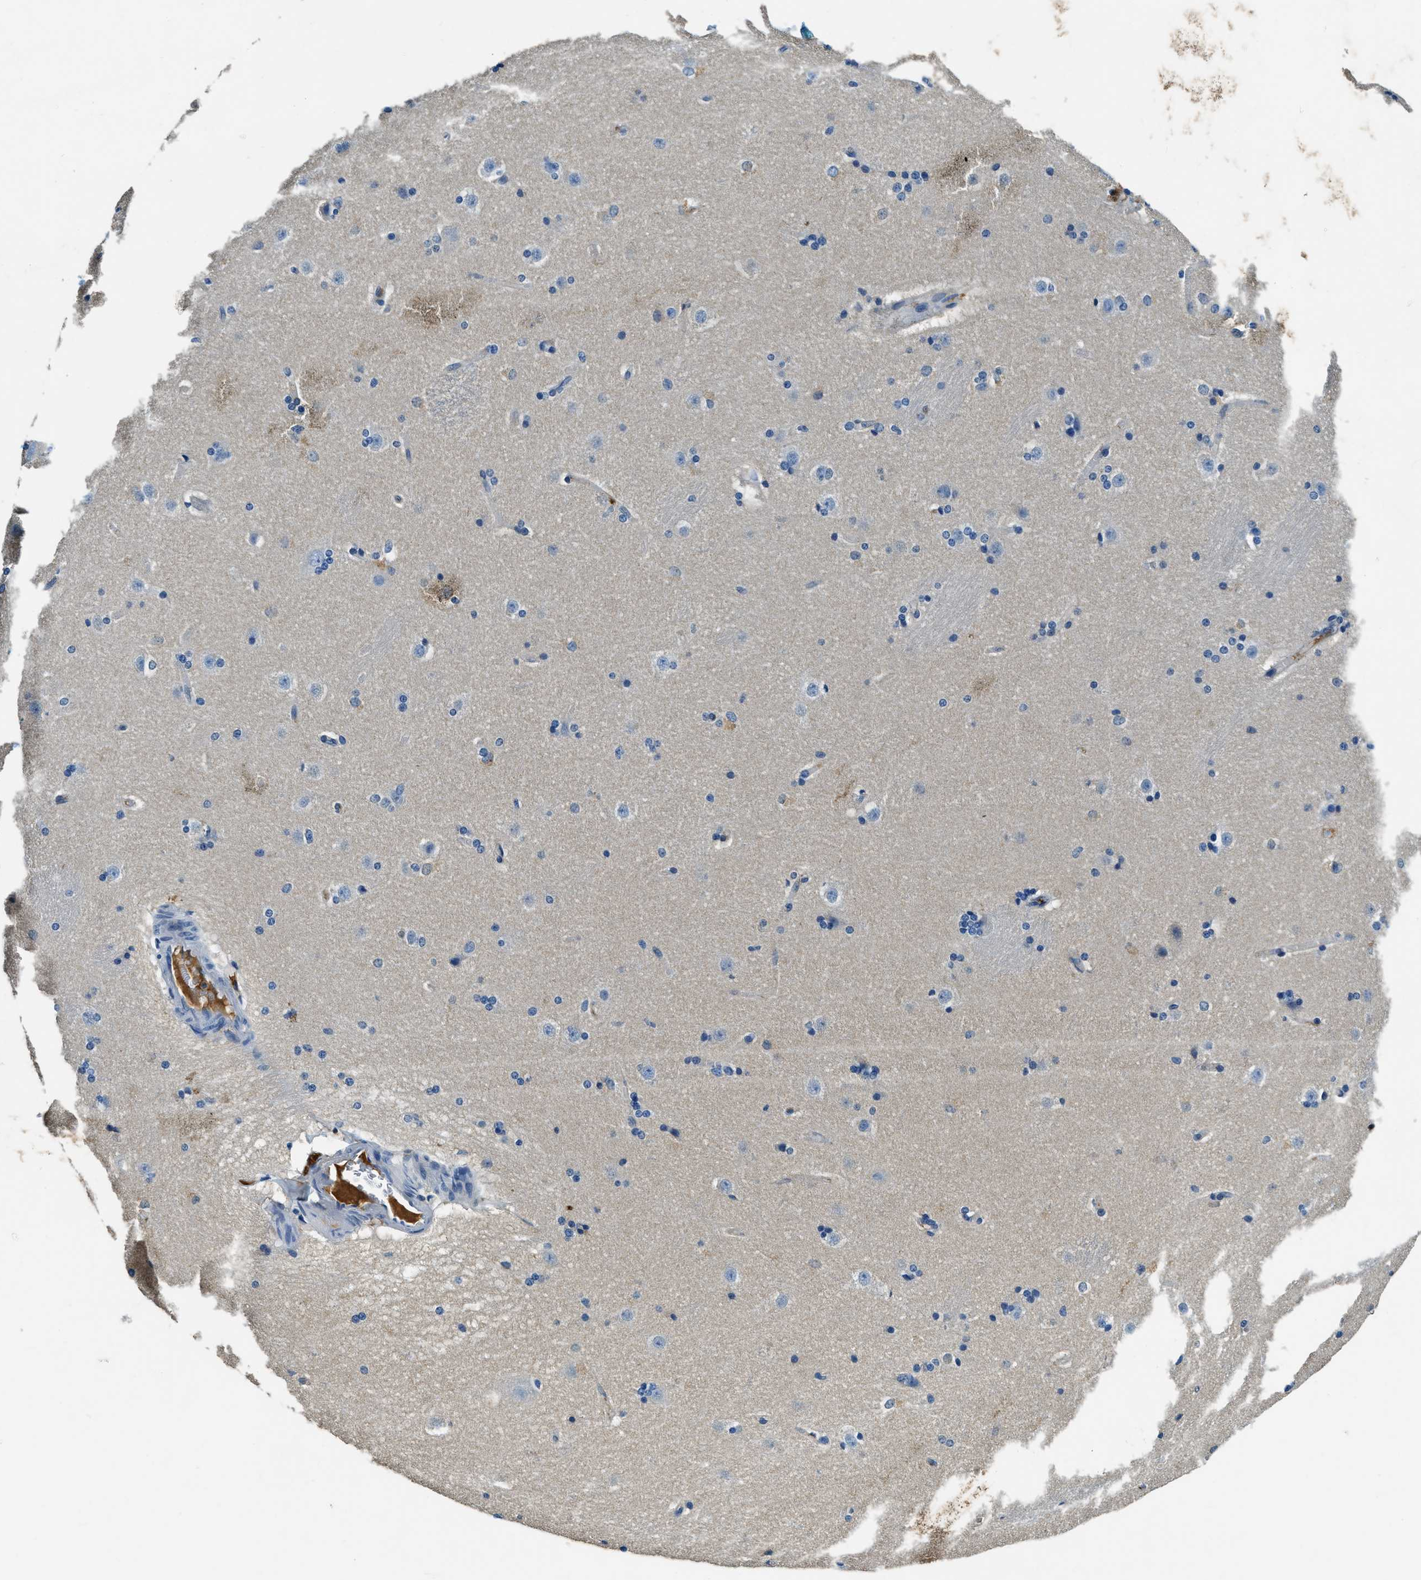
{"staining": {"intensity": "negative", "quantity": "none", "location": "none"}, "tissue": "caudate", "cell_type": "Glial cells", "image_type": "normal", "snomed": [{"axis": "morphology", "description": "Normal tissue, NOS"}, {"axis": "topography", "description": "Lateral ventricle wall"}], "caption": "Glial cells show no significant protein positivity in normal caudate.", "gene": "TMEM186", "patient": {"sex": "female", "age": 19}}